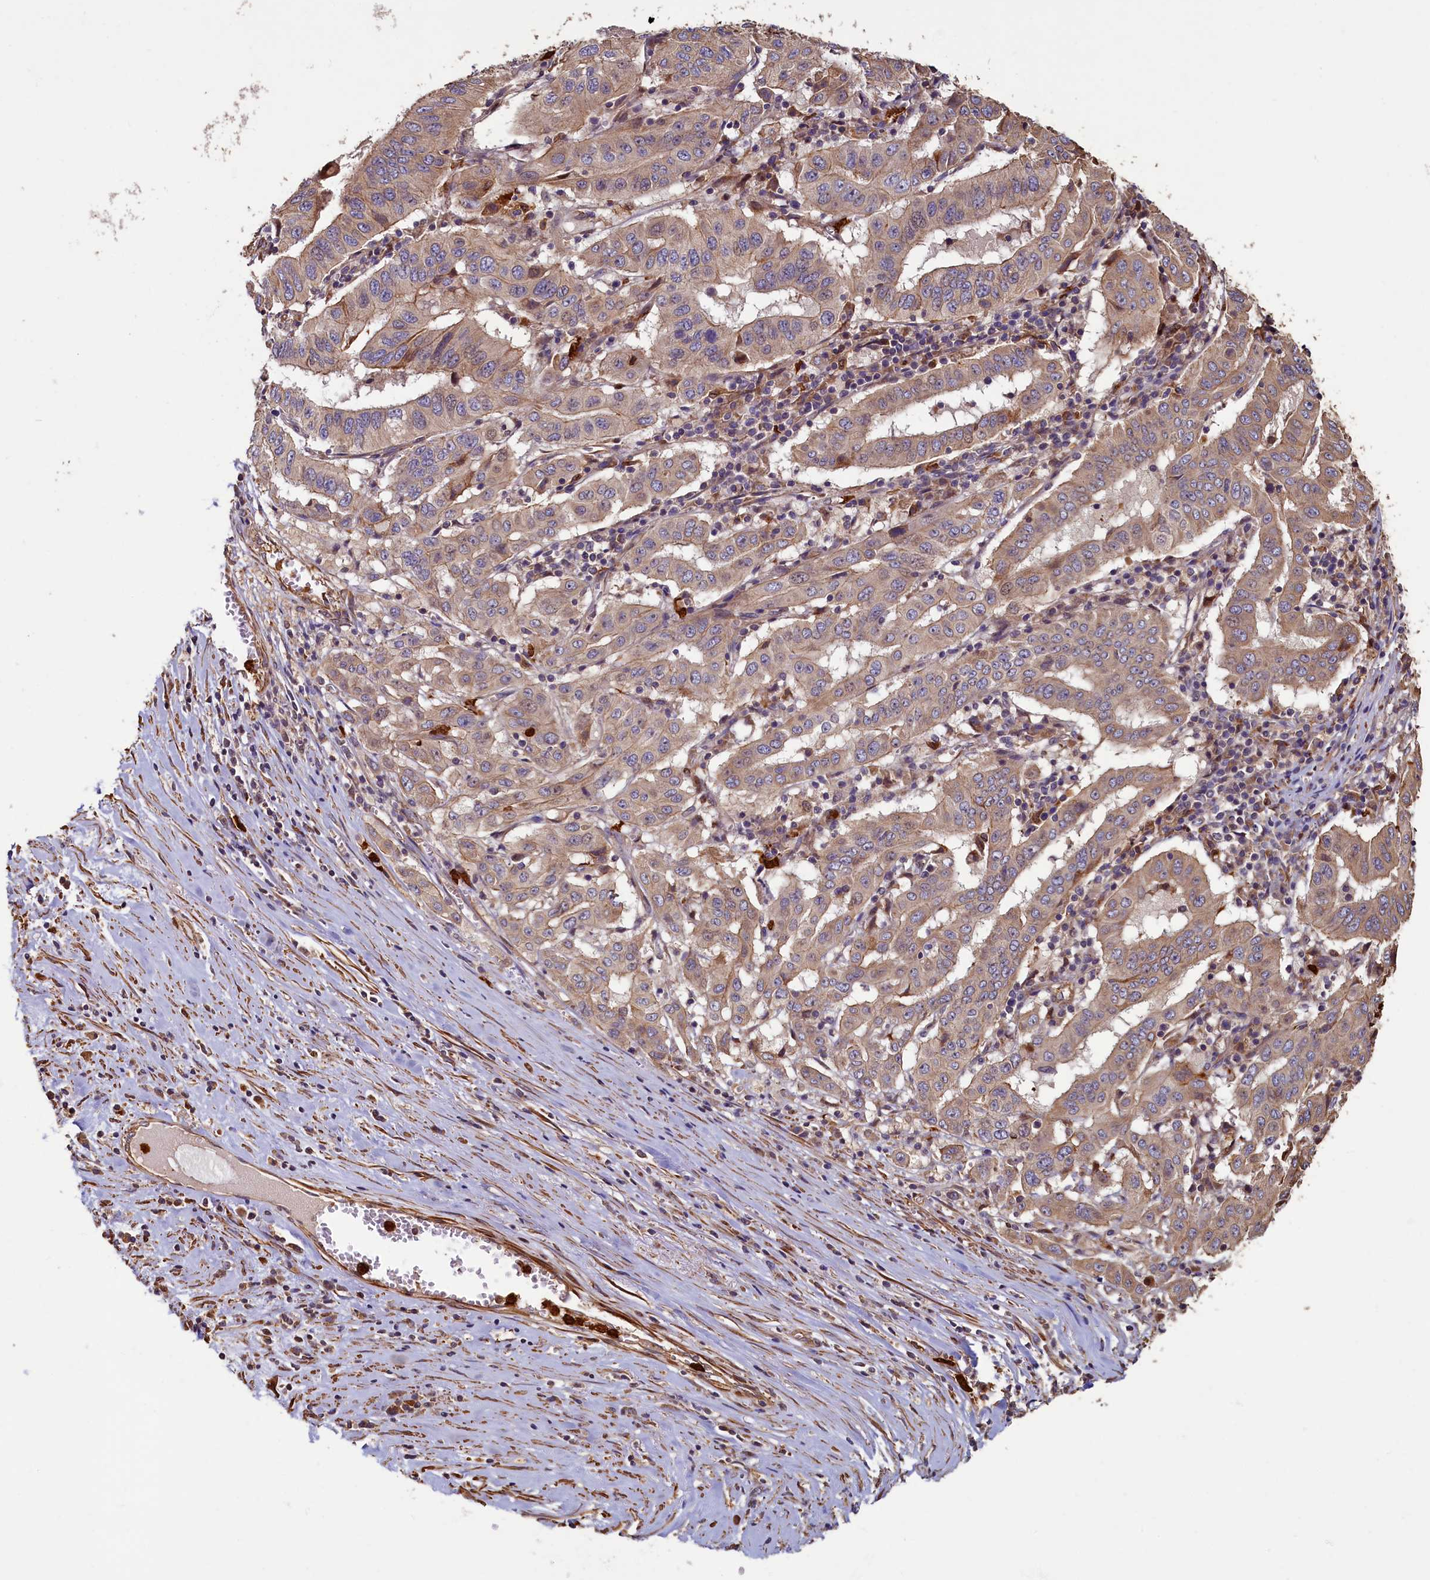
{"staining": {"intensity": "moderate", "quantity": ">75%", "location": "cytoplasmic/membranous"}, "tissue": "pancreatic cancer", "cell_type": "Tumor cells", "image_type": "cancer", "snomed": [{"axis": "morphology", "description": "Adenocarcinoma, NOS"}, {"axis": "topography", "description": "Pancreas"}], "caption": "Approximately >75% of tumor cells in pancreatic cancer (adenocarcinoma) exhibit moderate cytoplasmic/membranous protein positivity as visualized by brown immunohistochemical staining.", "gene": "CCDC102B", "patient": {"sex": "male", "age": 63}}